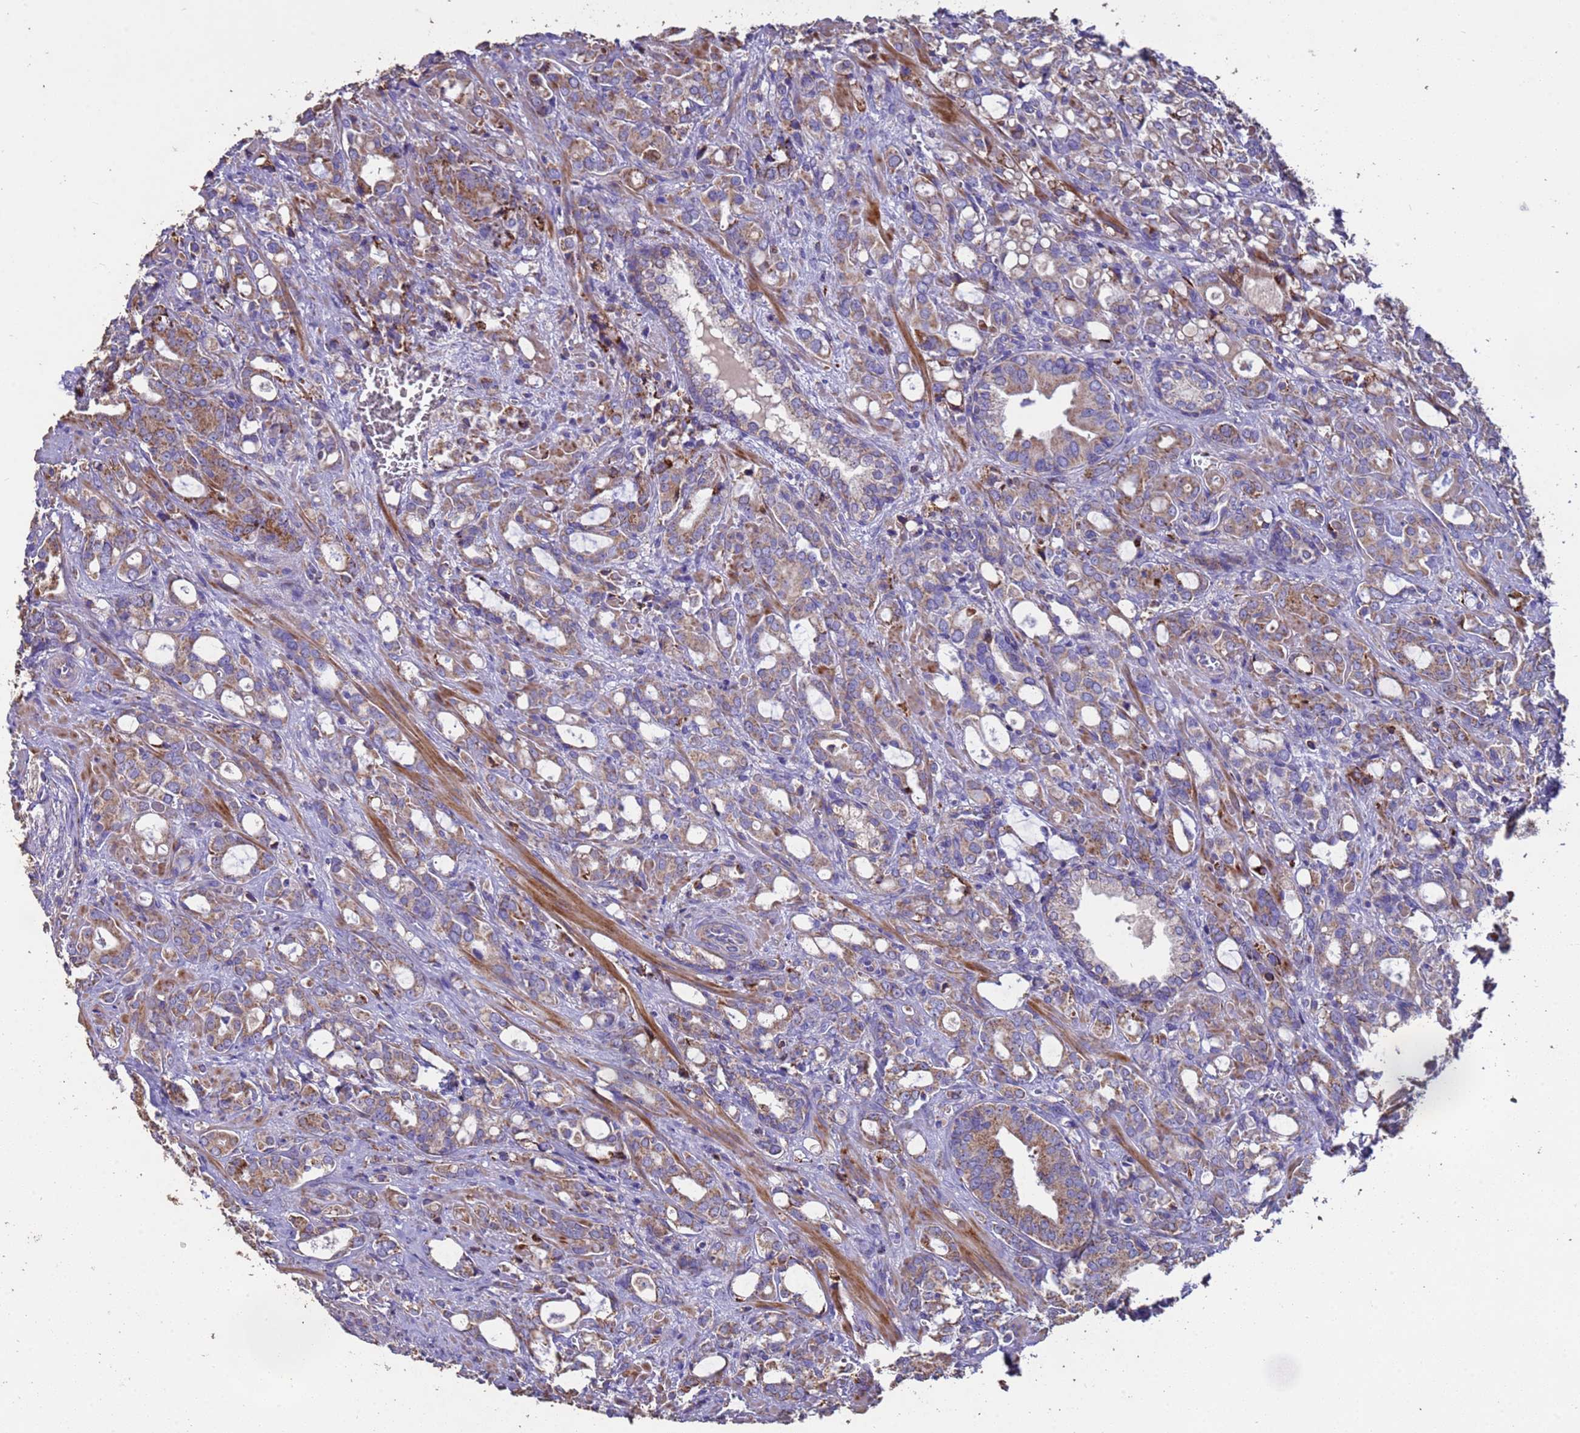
{"staining": {"intensity": "moderate", "quantity": "25%-75%", "location": "cytoplasmic/membranous"}, "tissue": "prostate cancer", "cell_type": "Tumor cells", "image_type": "cancer", "snomed": [{"axis": "morphology", "description": "Adenocarcinoma, High grade"}, {"axis": "topography", "description": "Prostate"}], "caption": "Tumor cells exhibit moderate cytoplasmic/membranous positivity in about 25%-75% of cells in prostate adenocarcinoma (high-grade). (IHC, brightfield microscopy, high magnification).", "gene": "ZNFX1", "patient": {"sex": "male", "age": 72}}